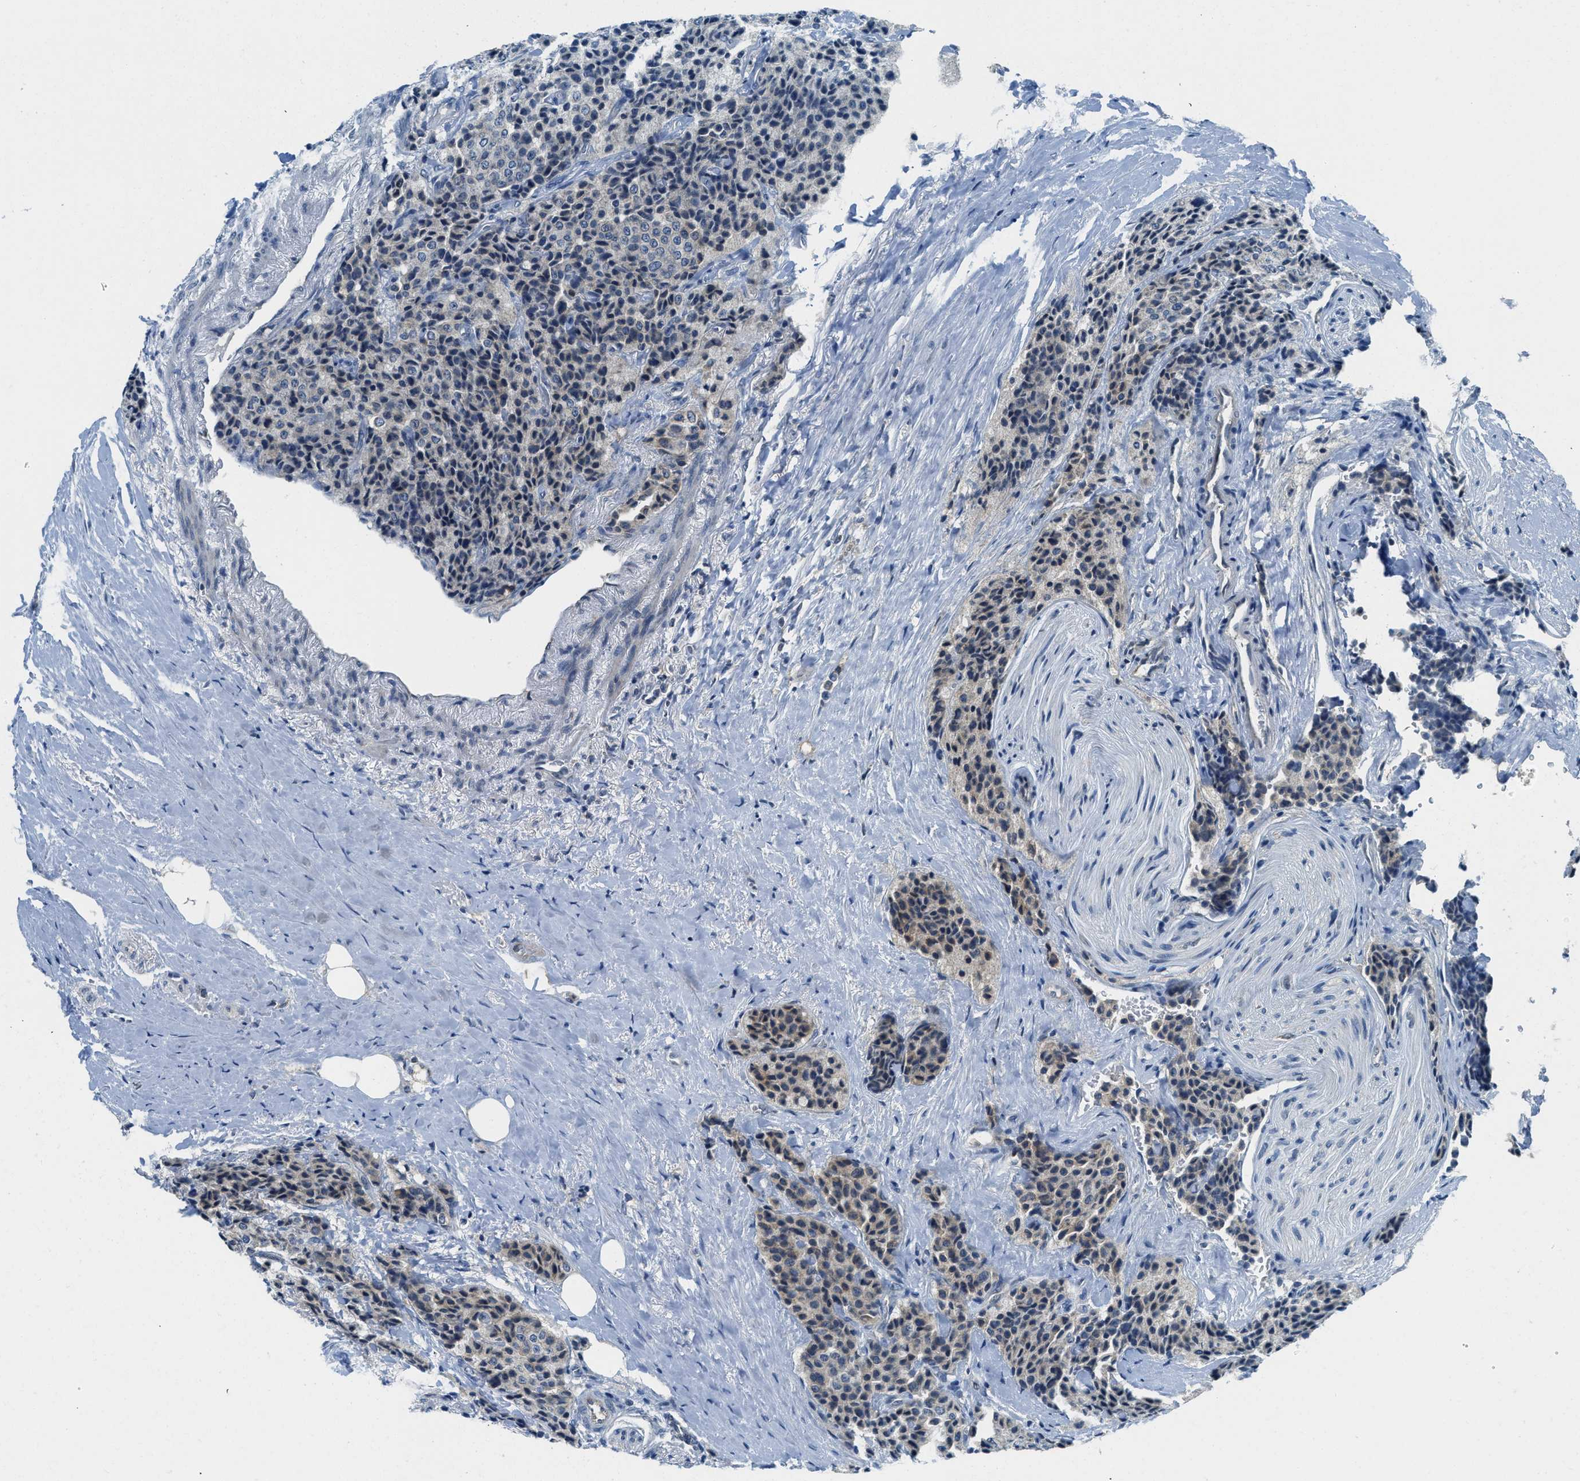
{"staining": {"intensity": "weak", "quantity": ">75%", "location": "cytoplasmic/membranous"}, "tissue": "carcinoid", "cell_type": "Tumor cells", "image_type": "cancer", "snomed": [{"axis": "morphology", "description": "Carcinoid, malignant, NOS"}, {"axis": "topography", "description": "Colon"}], "caption": "High-power microscopy captured an immunohistochemistry (IHC) image of carcinoid, revealing weak cytoplasmic/membranous positivity in approximately >75% of tumor cells.", "gene": "BCAP31", "patient": {"sex": "female", "age": 61}}